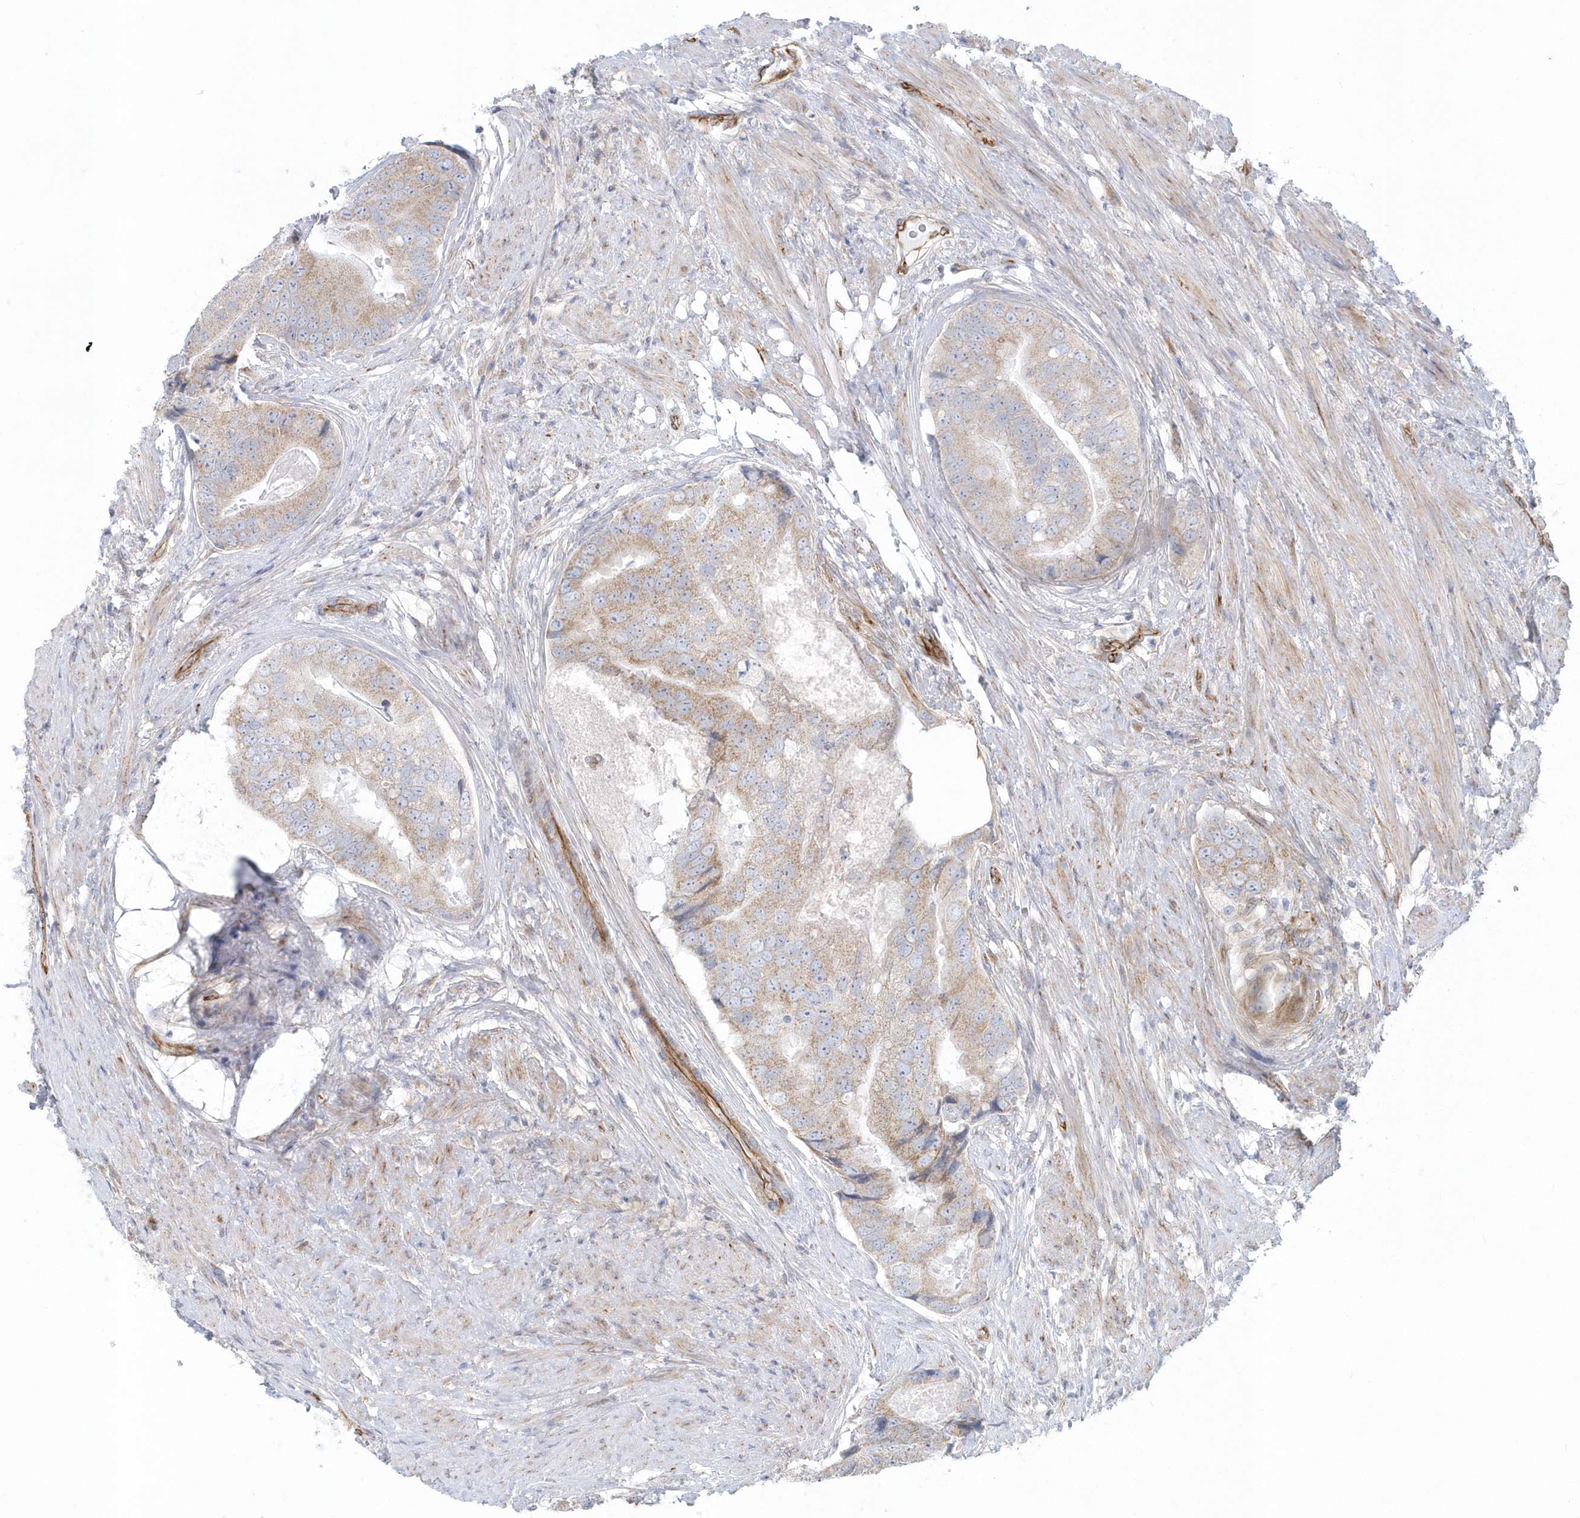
{"staining": {"intensity": "weak", "quantity": ">75%", "location": "cytoplasmic/membranous"}, "tissue": "prostate cancer", "cell_type": "Tumor cells", "image_type": "cancer", "snomed": [{"axis": "morphology", "description": "Adenocarcinoma, High grade"}, {"axis": "topography", "description": "Prostate"}], "caption": "High-magnification brightfield microscopy of prostate cancer (high-grade adenocarcinoma) stained with DAB (brown) and counterstained with hematoxylin (blue). tumor cells exhibit weak cytoplasmic/membranous staining is identified in about>75% of cells.", "gene": "GPR152", "patient": {"sex": "male", "age": 70}}